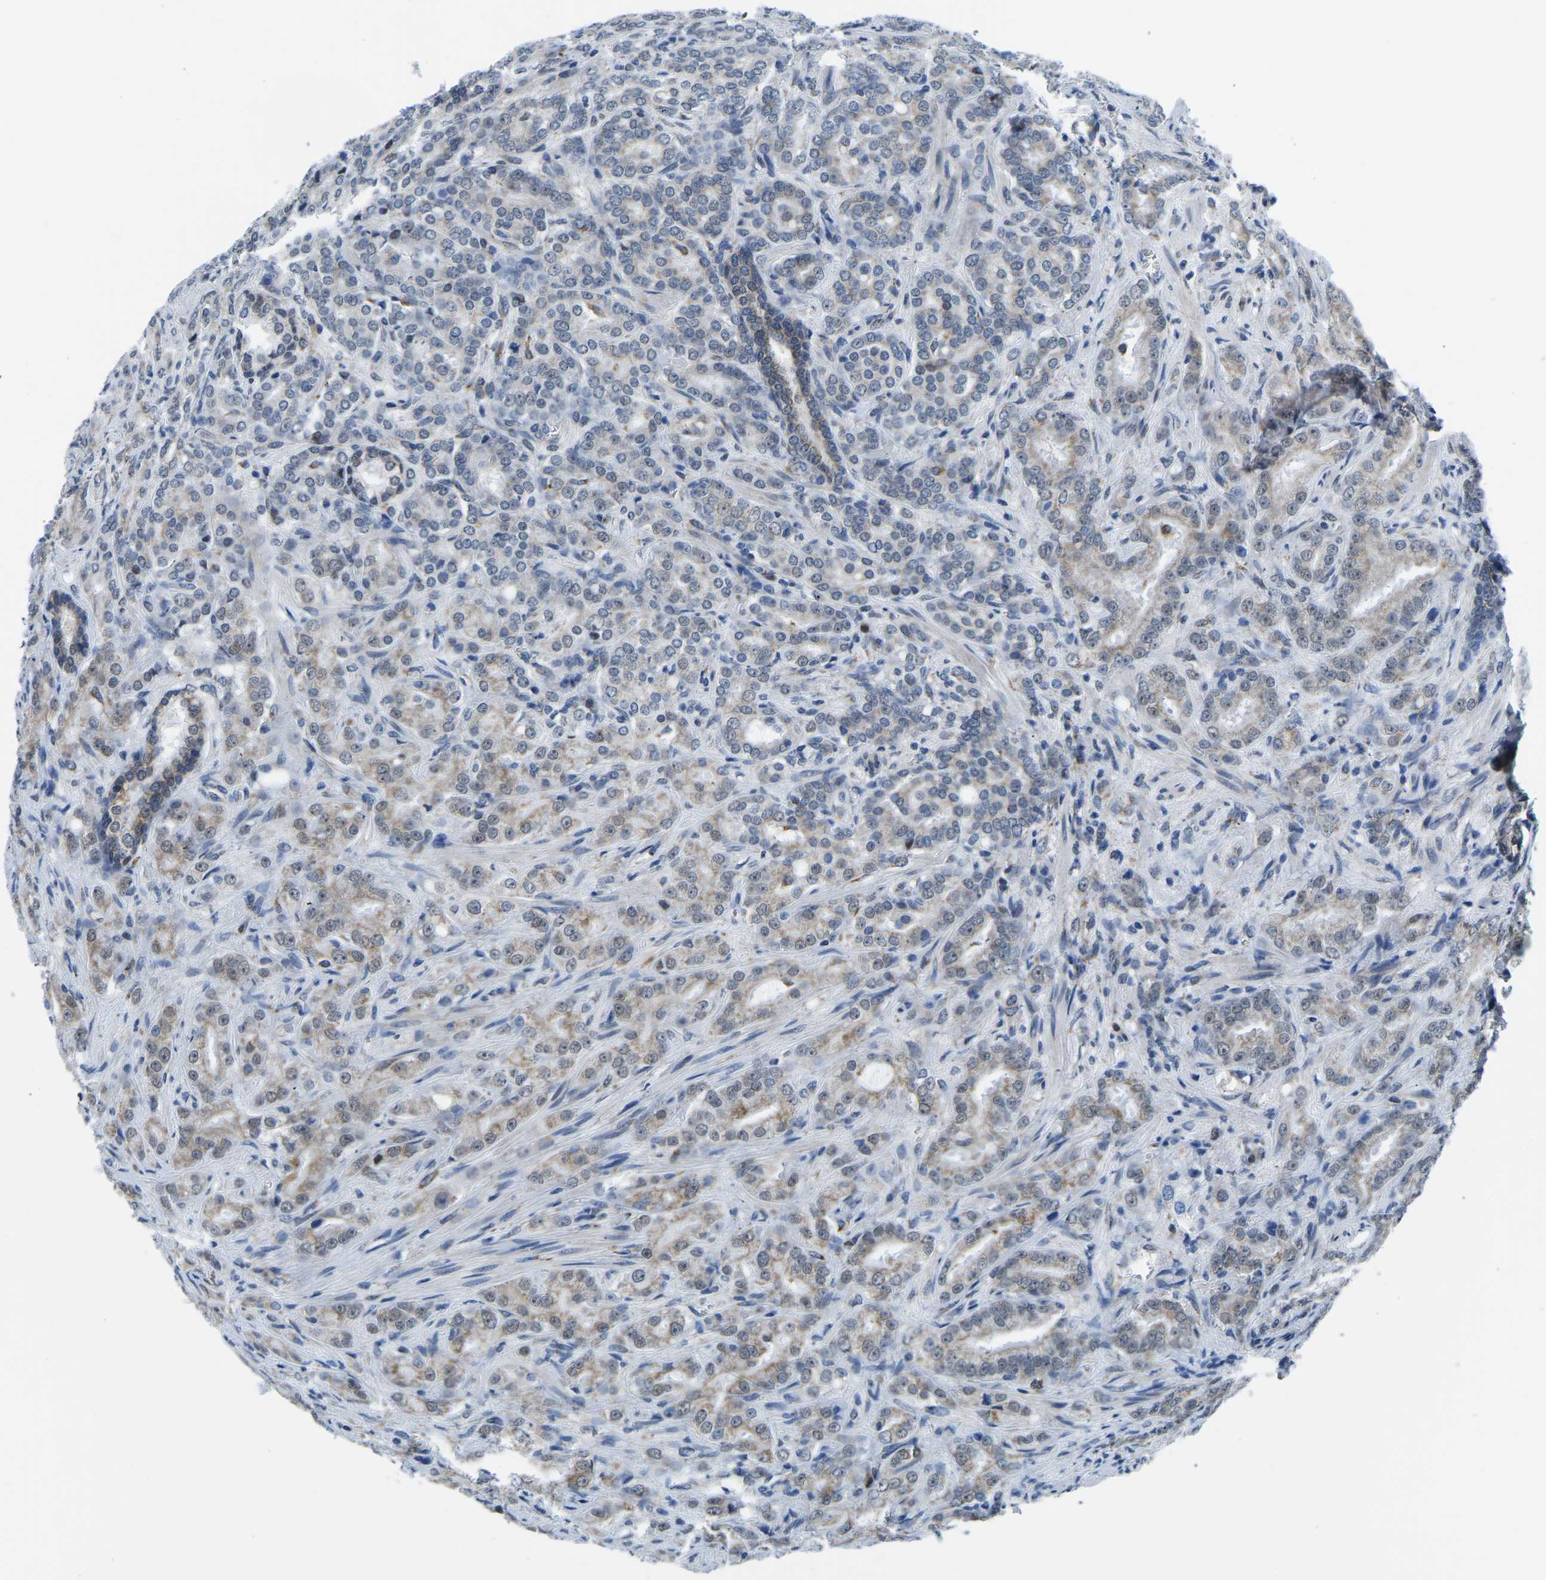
{"staining": {"intensity": "weak", "quantity": ">75%", "location": "cytoplasmic/membranous,nuclear"}, "tissue": "prostate cancer", "cell_type": "Tumor cells", "image_type": "cancer", "snomed": [{"axis": "morphology", "description": "Adenocarcinoma, High grade"}, {"axis": "topography", "description": "Prostate"}], "caption": "Approximately >75% of tumor cells in human prostate cancer (high-grade adenocarcinoma) reveal weak cytoplasmic/membranous and nuclear protein staining as visualized by brown immunohistochemical staining.", "gene": "BNIP3L", "patient": {"sex": "male", "age": 64}}